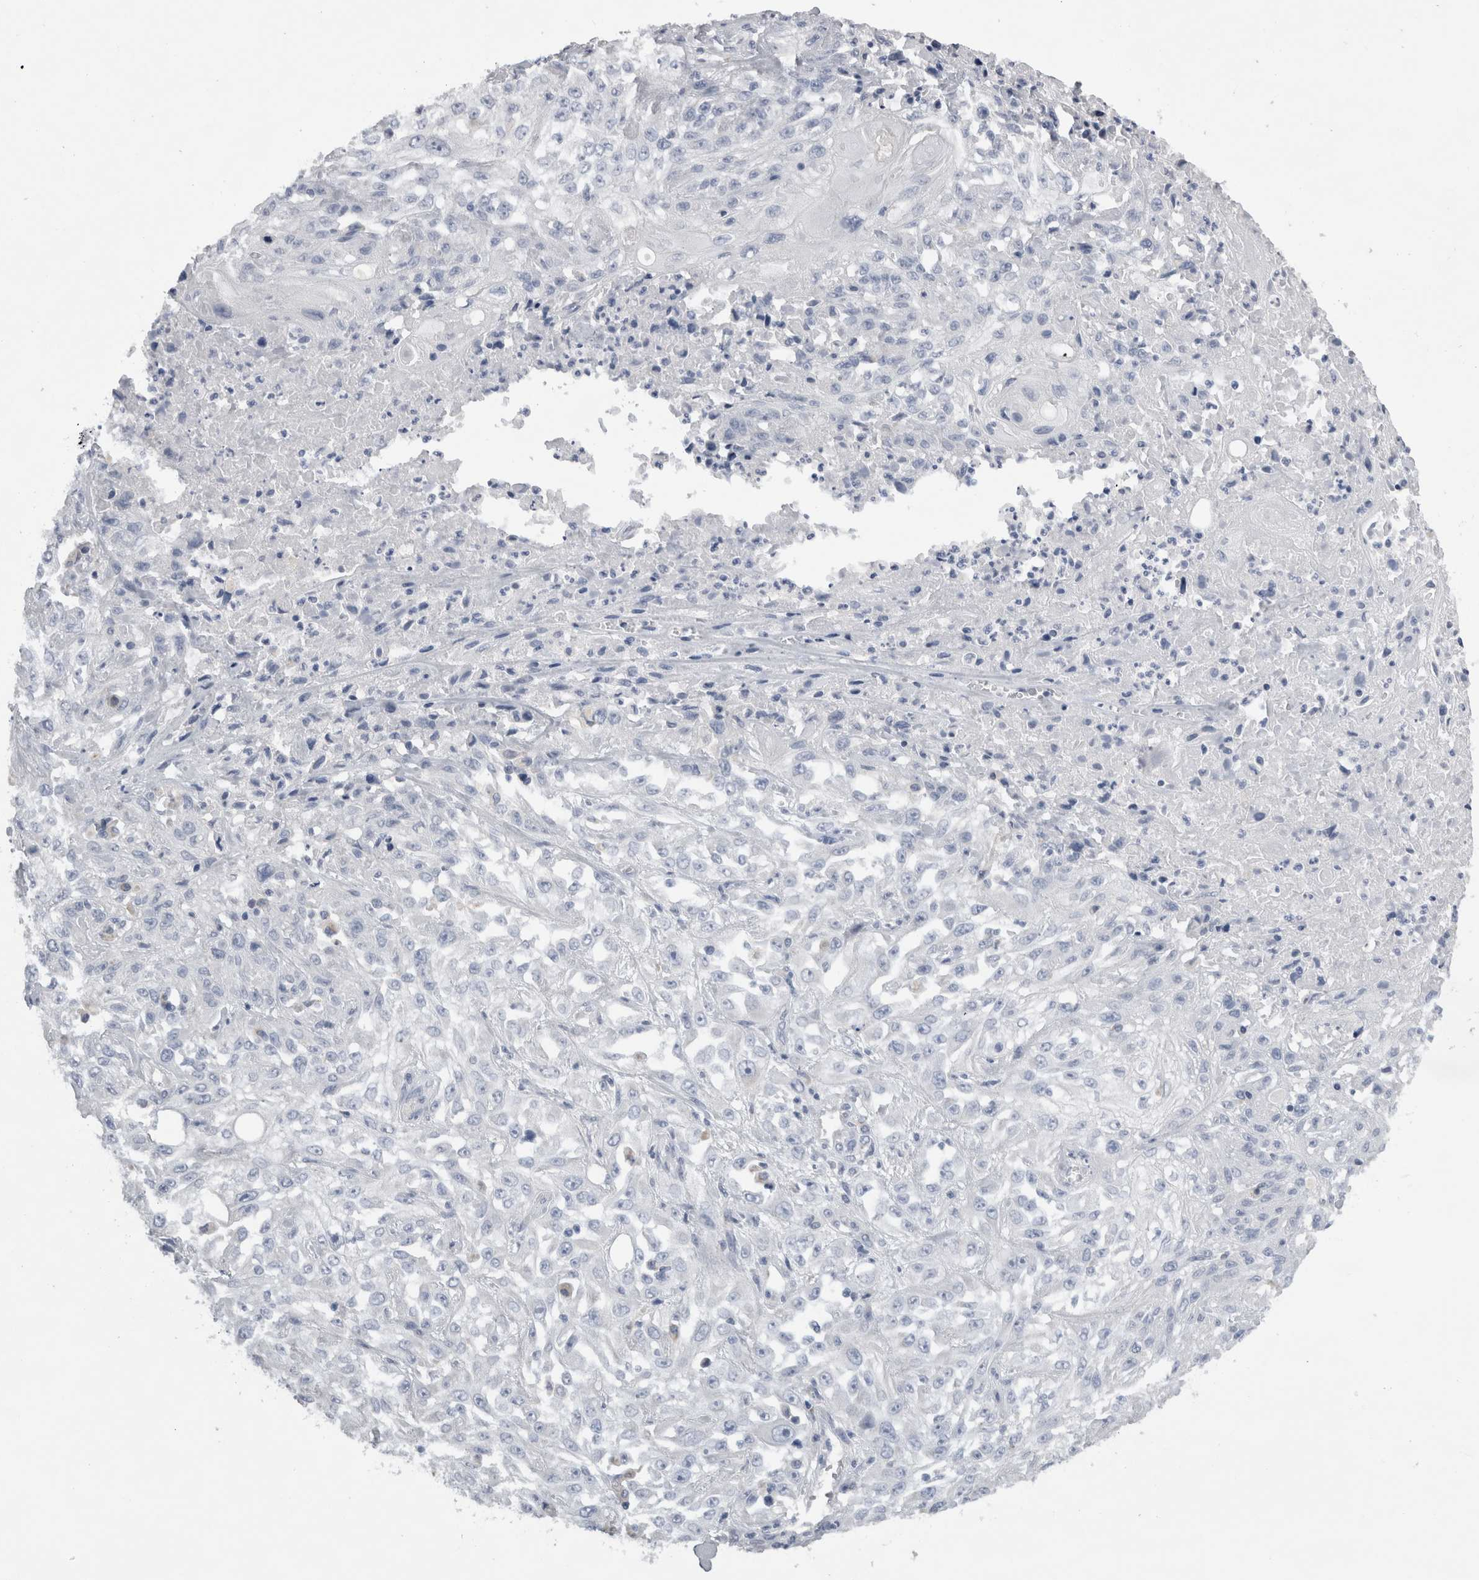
{"staining": {"intensity": "negative", "quantity": "none", "location": "none"}, "tissue": "skin cancer", "cell_type": "Tumor cells", "image_type": "cancer", "snomed": [{"axis": "morphology", "description": "Squamous cell carcinoma, NOS"}, {"axis": "morphology", "description": "Squamous cell carcinoma, metastatic, NOS"}, {"axis": "topography", "description": "Skin"}, {"axis": "topography", "description": "Lymph node"}], "caption": "Immunohistochemistry (IHC) micrograph of neoplastic tissue: human skin cancer stained with DAB (3,3'-diaminobenzidine) shows no significant protein expression in tumor cells.", "gene": "DHRS4", "patient": {"sex": "male", "age": 75}}